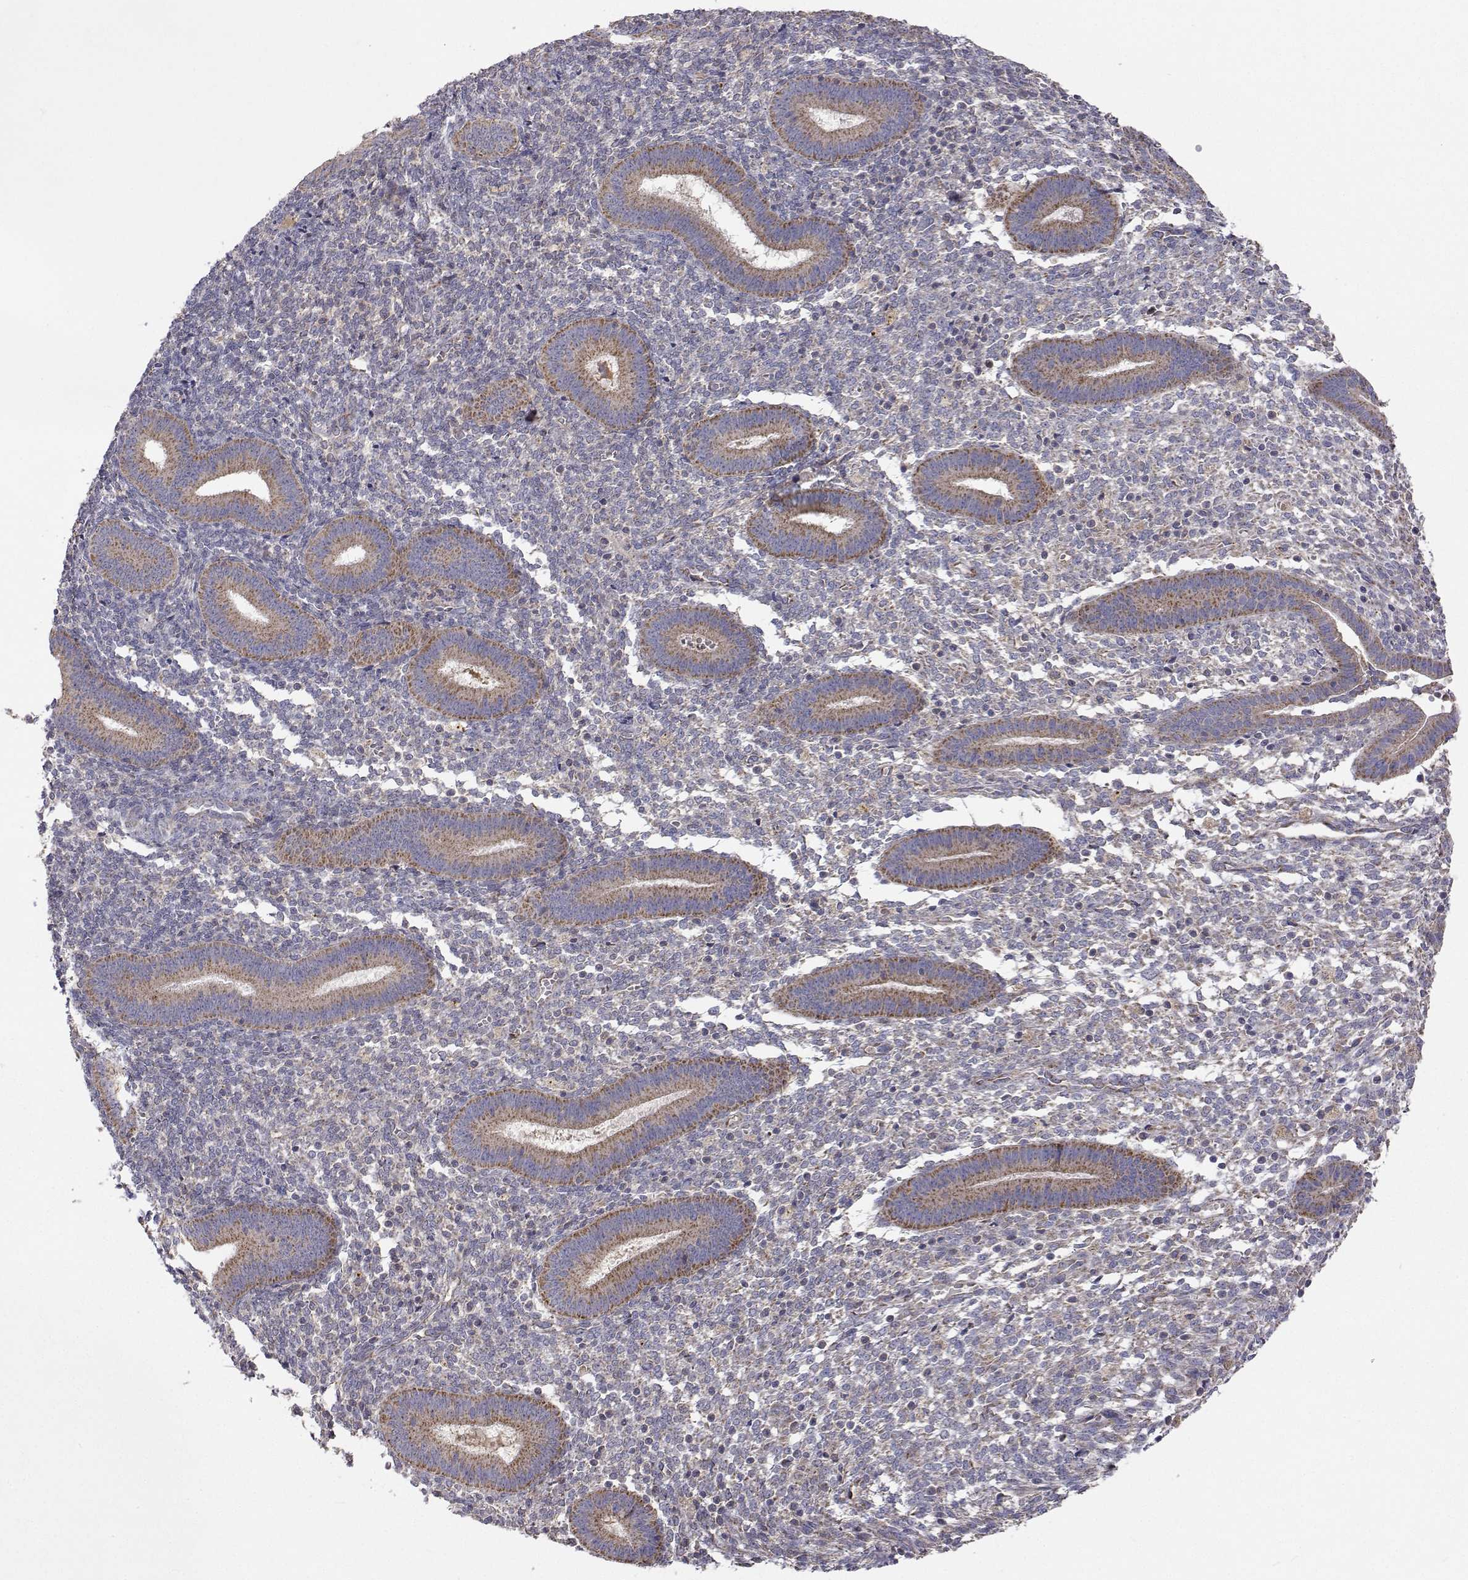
{"staining": {"intensity": "weak", "quantity": "<25%", "location": "cytoplasmic/membranous"}, "tissue": "endometrium", "cell_type": "Cells in endometrial stroma", "image_type": "normal", "snomed": [{"axis": "morphology", "description": "Normal tissue, NOS"}, {"axis": "topography", "description": "Endometrium"}], "caption": "Histopathology image shows no protein staining in cells in endometrial stroma of unremarkable endometrium.", "gene": "MRPL3", "patient": {"sex": "female", "age": 25}}